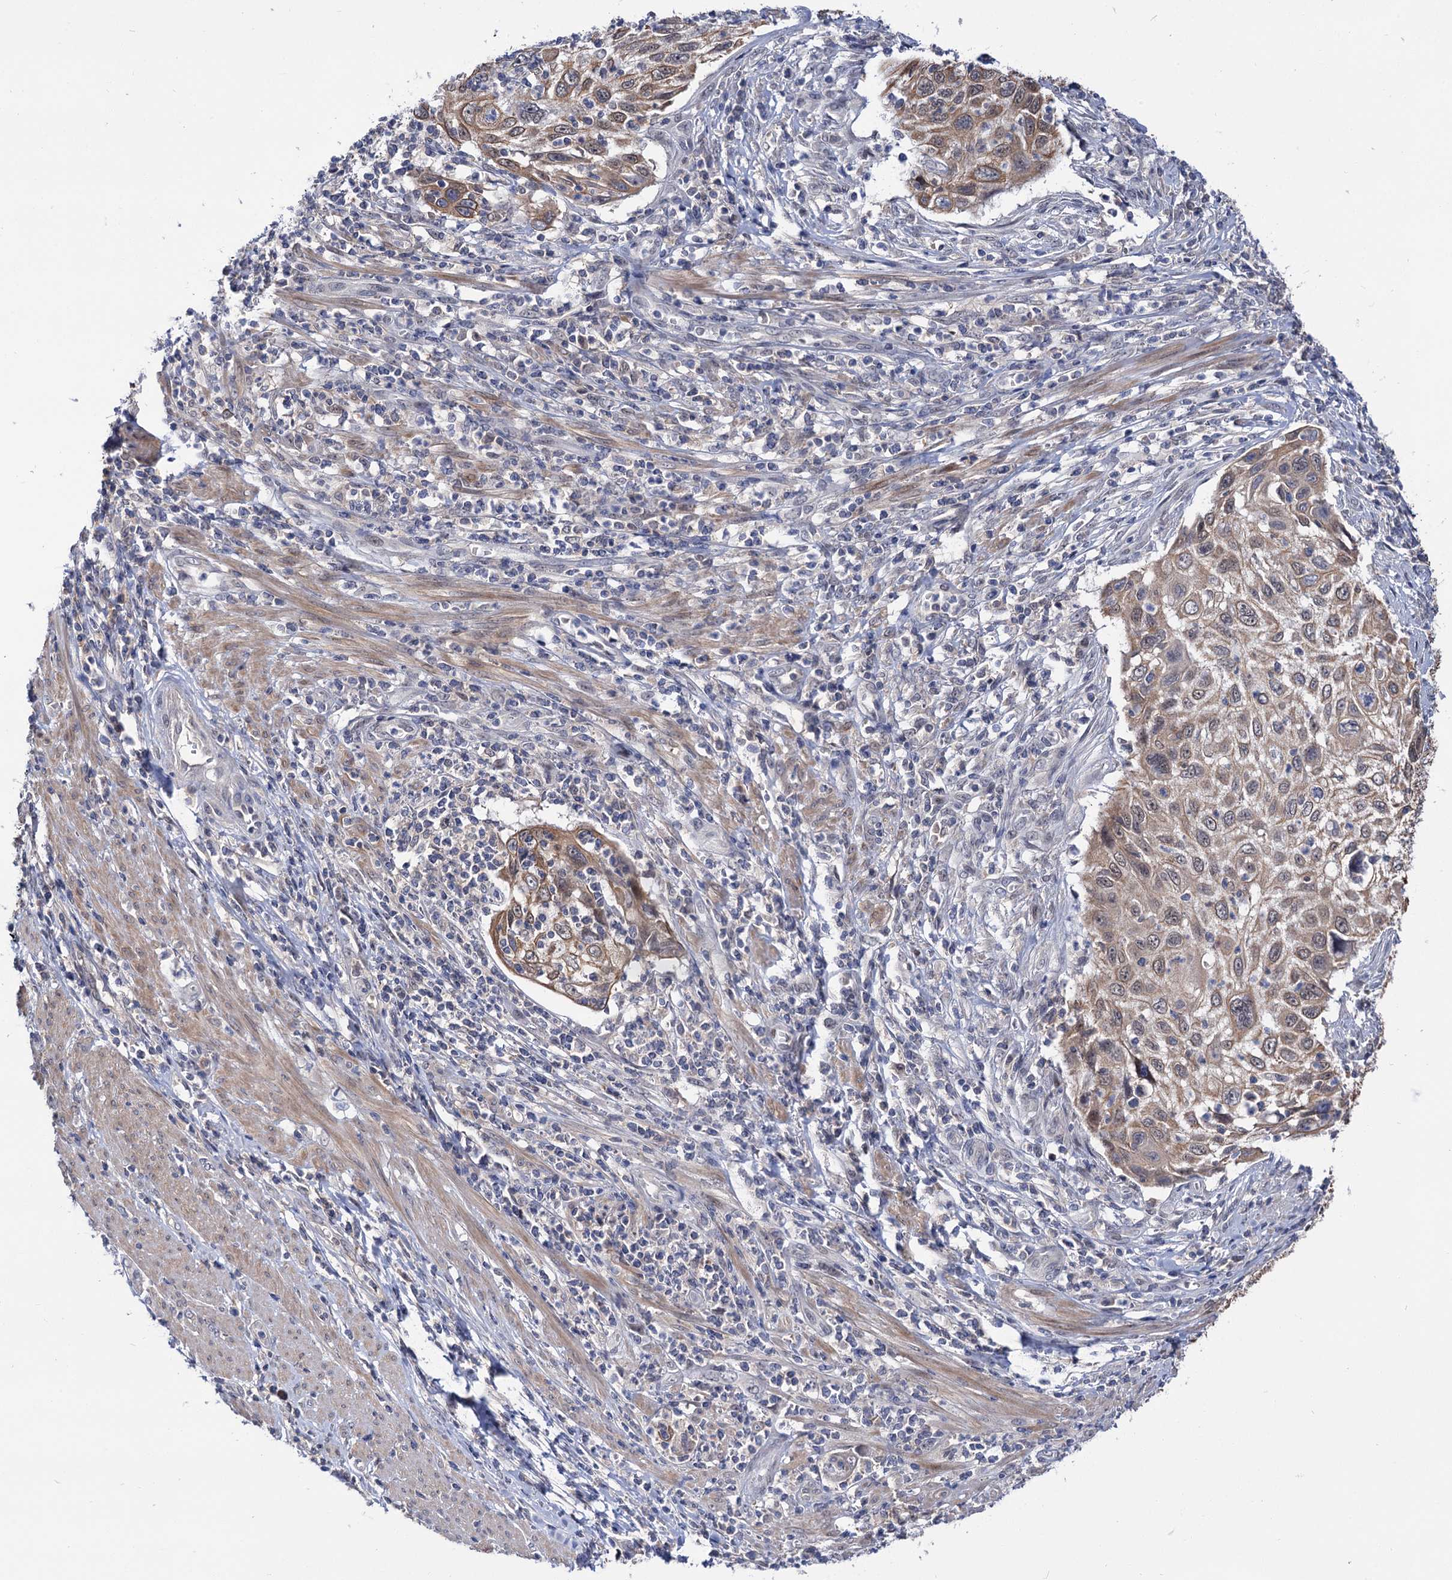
{"staining": {"intensity": "weak", "quantity": ">75%", "location": "cytoplasmic/membranous"}, "tissue": "cervical cancer", "cell_type": "Tumor cells", "image_type": "cancer", "snomed": [{"axis": "morphology", "description": "Squamous cell carcinoma, NOS"}, {"axis": "topography", "description": "Cervix"}], "caption": "Protein staining of cervical cancer (squamous cell carcinoma) tissue reveals weak cytoplasmic/membranous positivity in about >75% of tumor cells. (DAB (3,3'-diaminobenzidine) IHC with brightfield microscopy, high magnification).", "gene": "NEK10", "patient": {"sex": "female", "age": 70}}